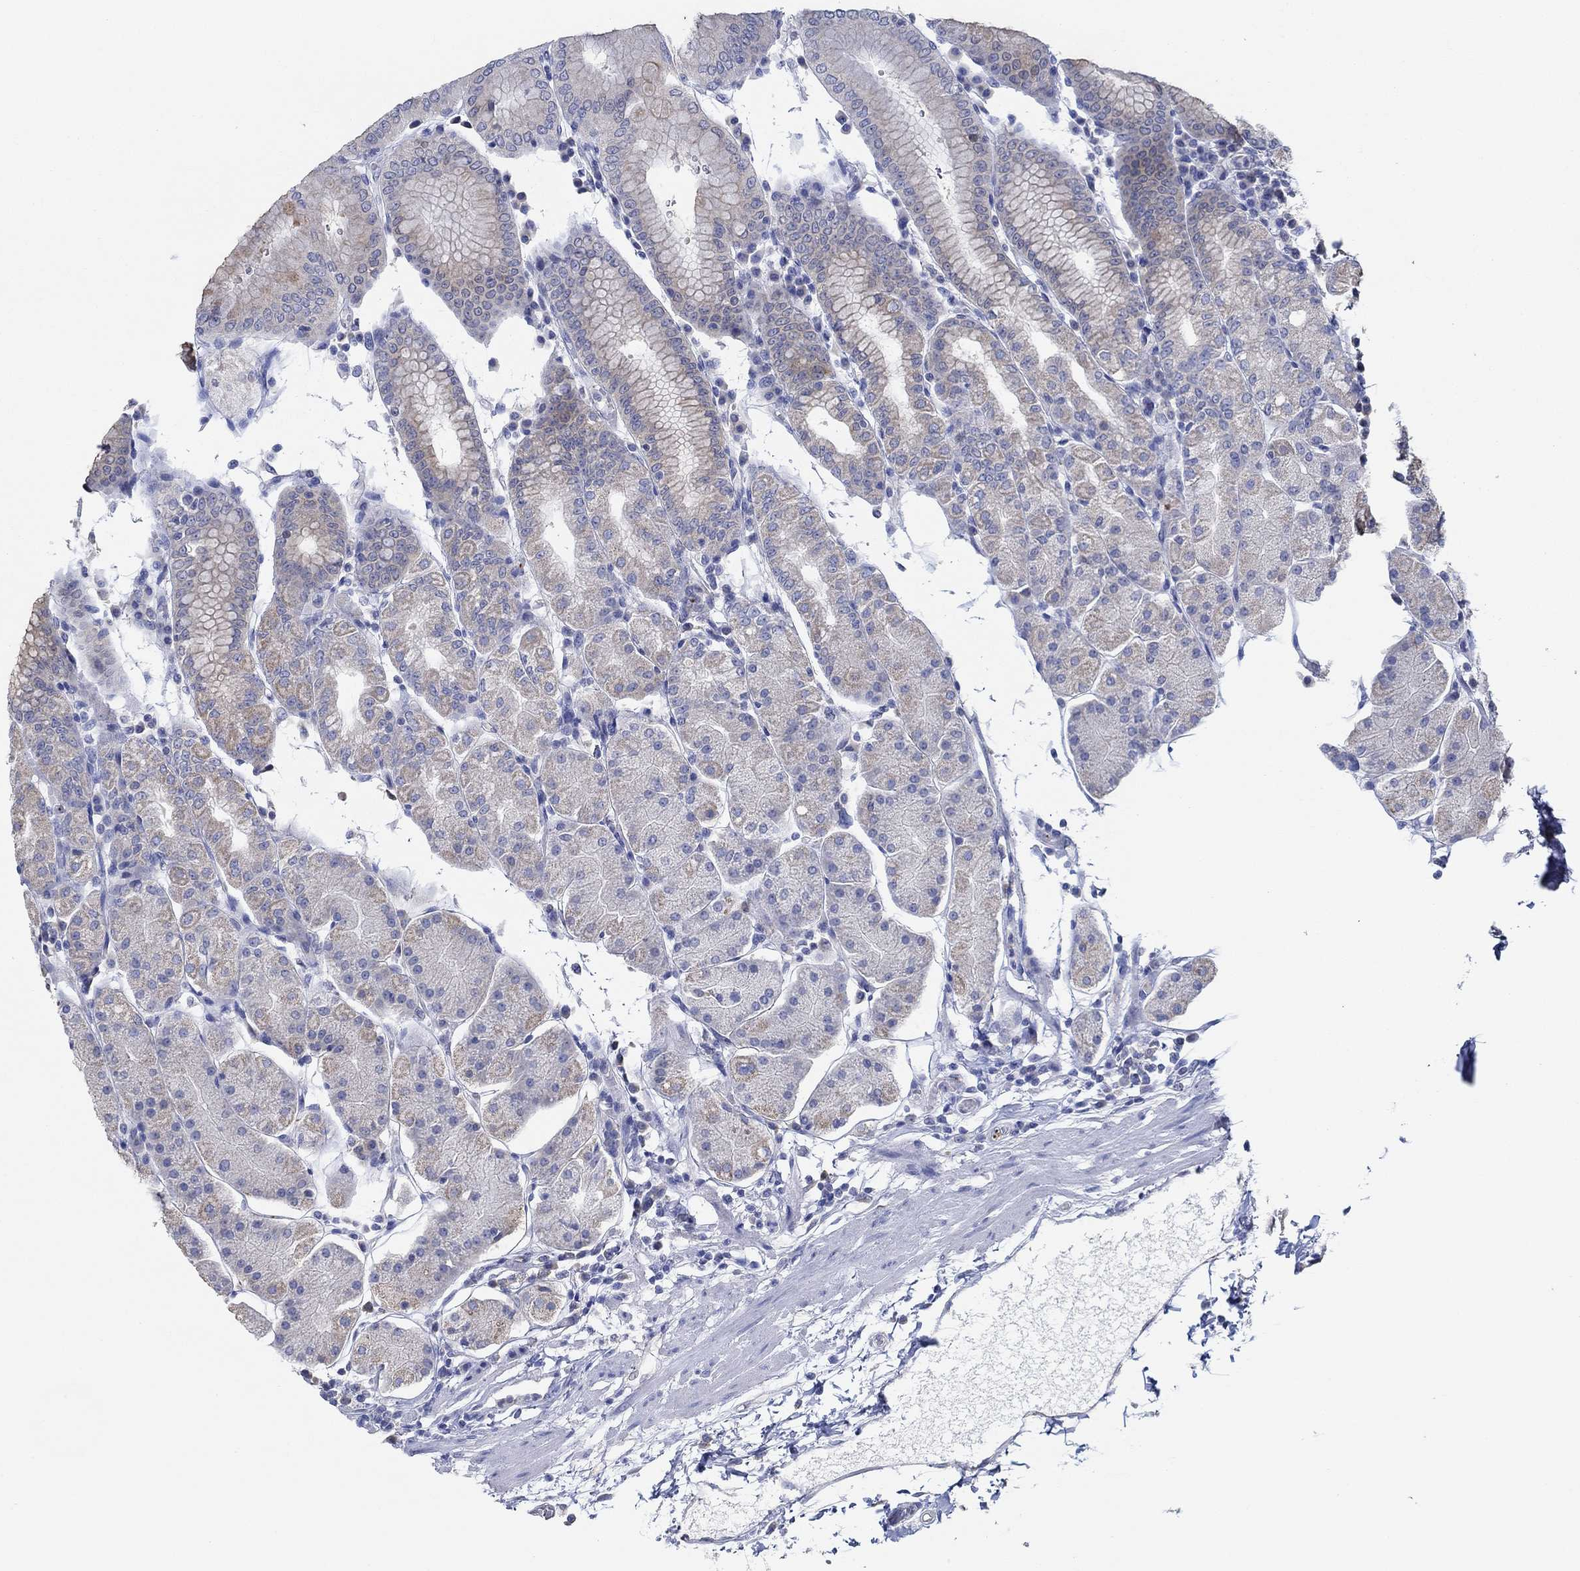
{"staining": {"intensity": "weak", "quantity": "<25%", "location": "cytoplasmic/membranous"}, "tissue": "stomach", "cell_type": "Glandular cells", "image_type": "normal", "snomed": [{"axis": "morphology", "description": "Normal tissue, NOS"}, {"axis": "topography", "description": "Stomach"}], "caption": "High magnification brightfield microscopy of normal stomach stained with DAB (3,3'-diaminobenzidine) (brown) and counterstained with hematoxylin (blue): glandular cells show no significant positivity.", "gene": "SLC27A3", "patient": {"sex": "male", "age": 54}}